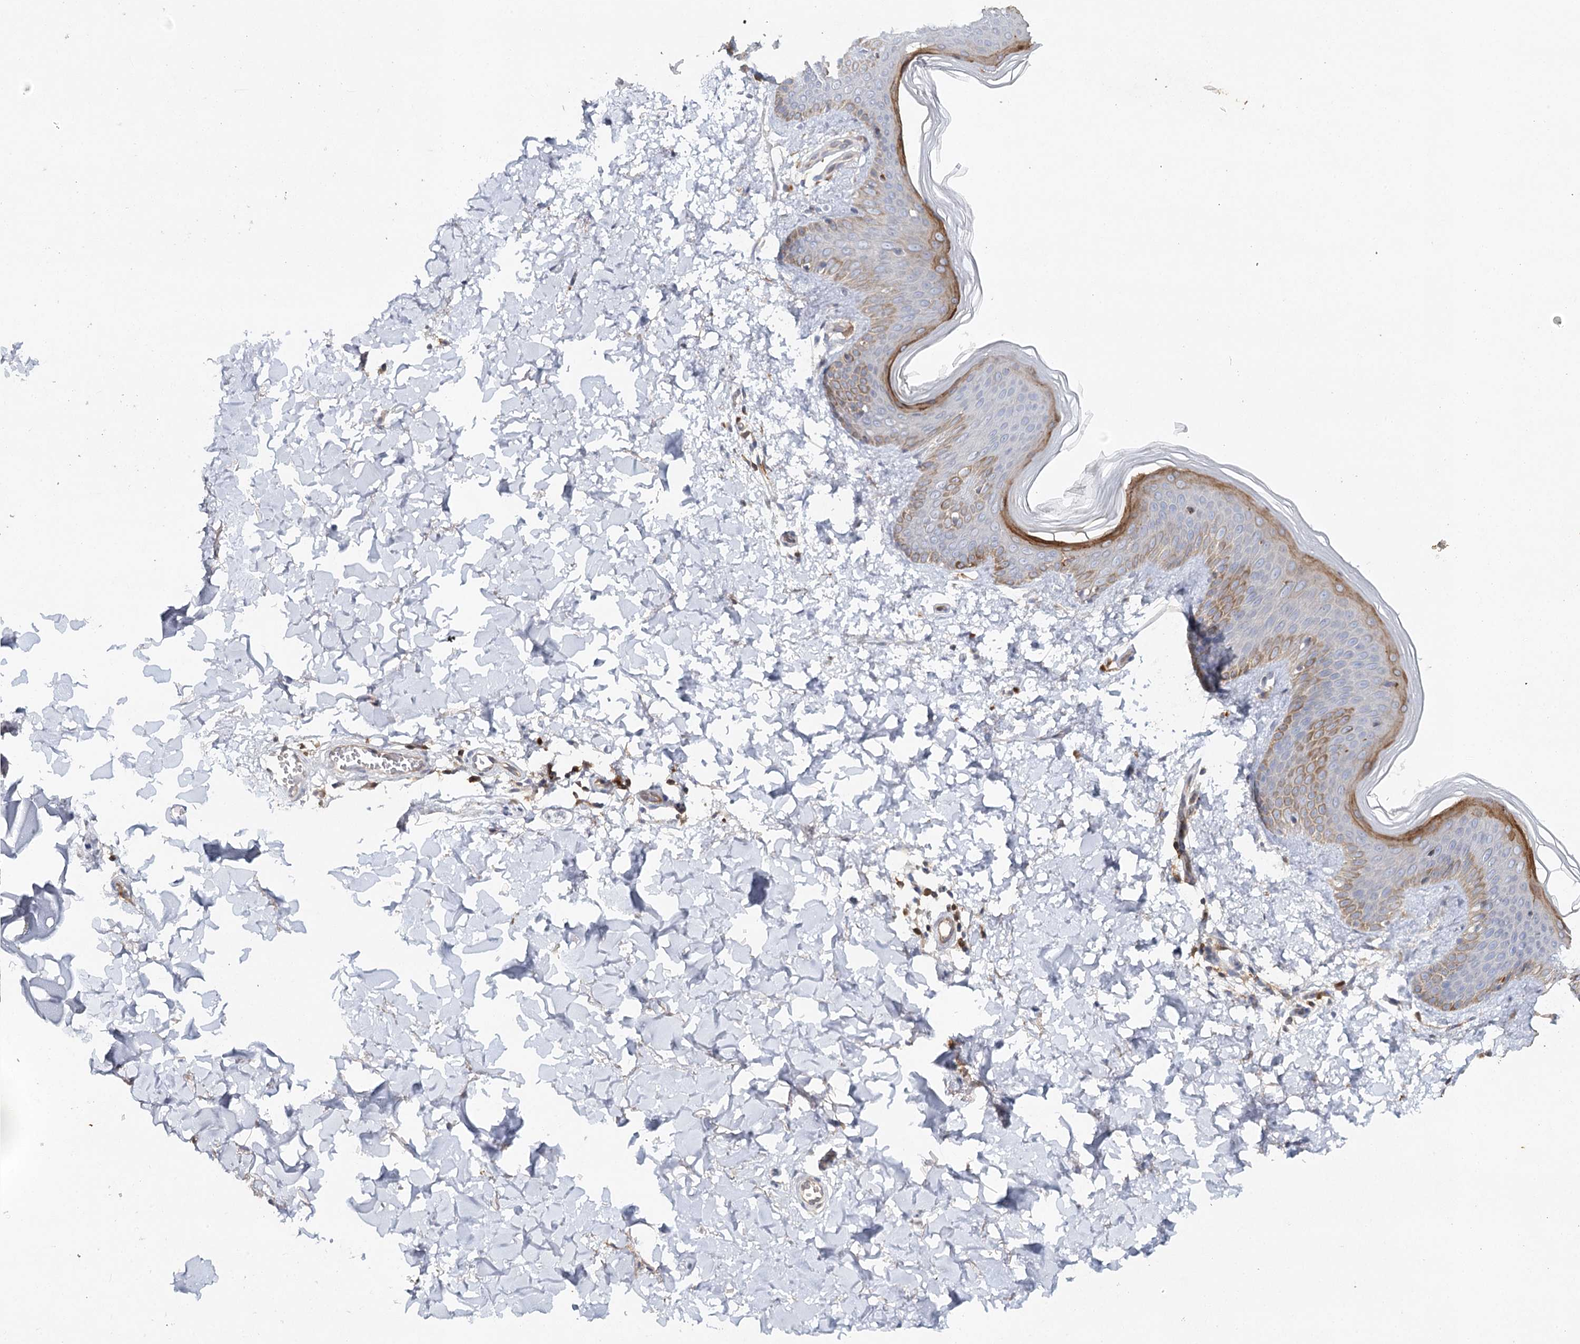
{"staining": {"intensity": "weak", "quantity": ">75%", "location": "cytoplasmic/membranous"}, "tissue": "skin", "cell_type": "Fibroblasts", "image_type": "normal", "snomed": [{"axis": "morphology", "description": "Normal tissue, NOS"}, {"axis": "topography", "description": "Skin"}], "caption": "Immunohistochemistry (IHC) image of normal human skin stained for a protein (brown), which shows low levels of weak cytoplasmic/membranous positivity in about >75% of fibroblasts.", "gene": "SLC41A2", "patient": {"sex": "male", "age": 36}}